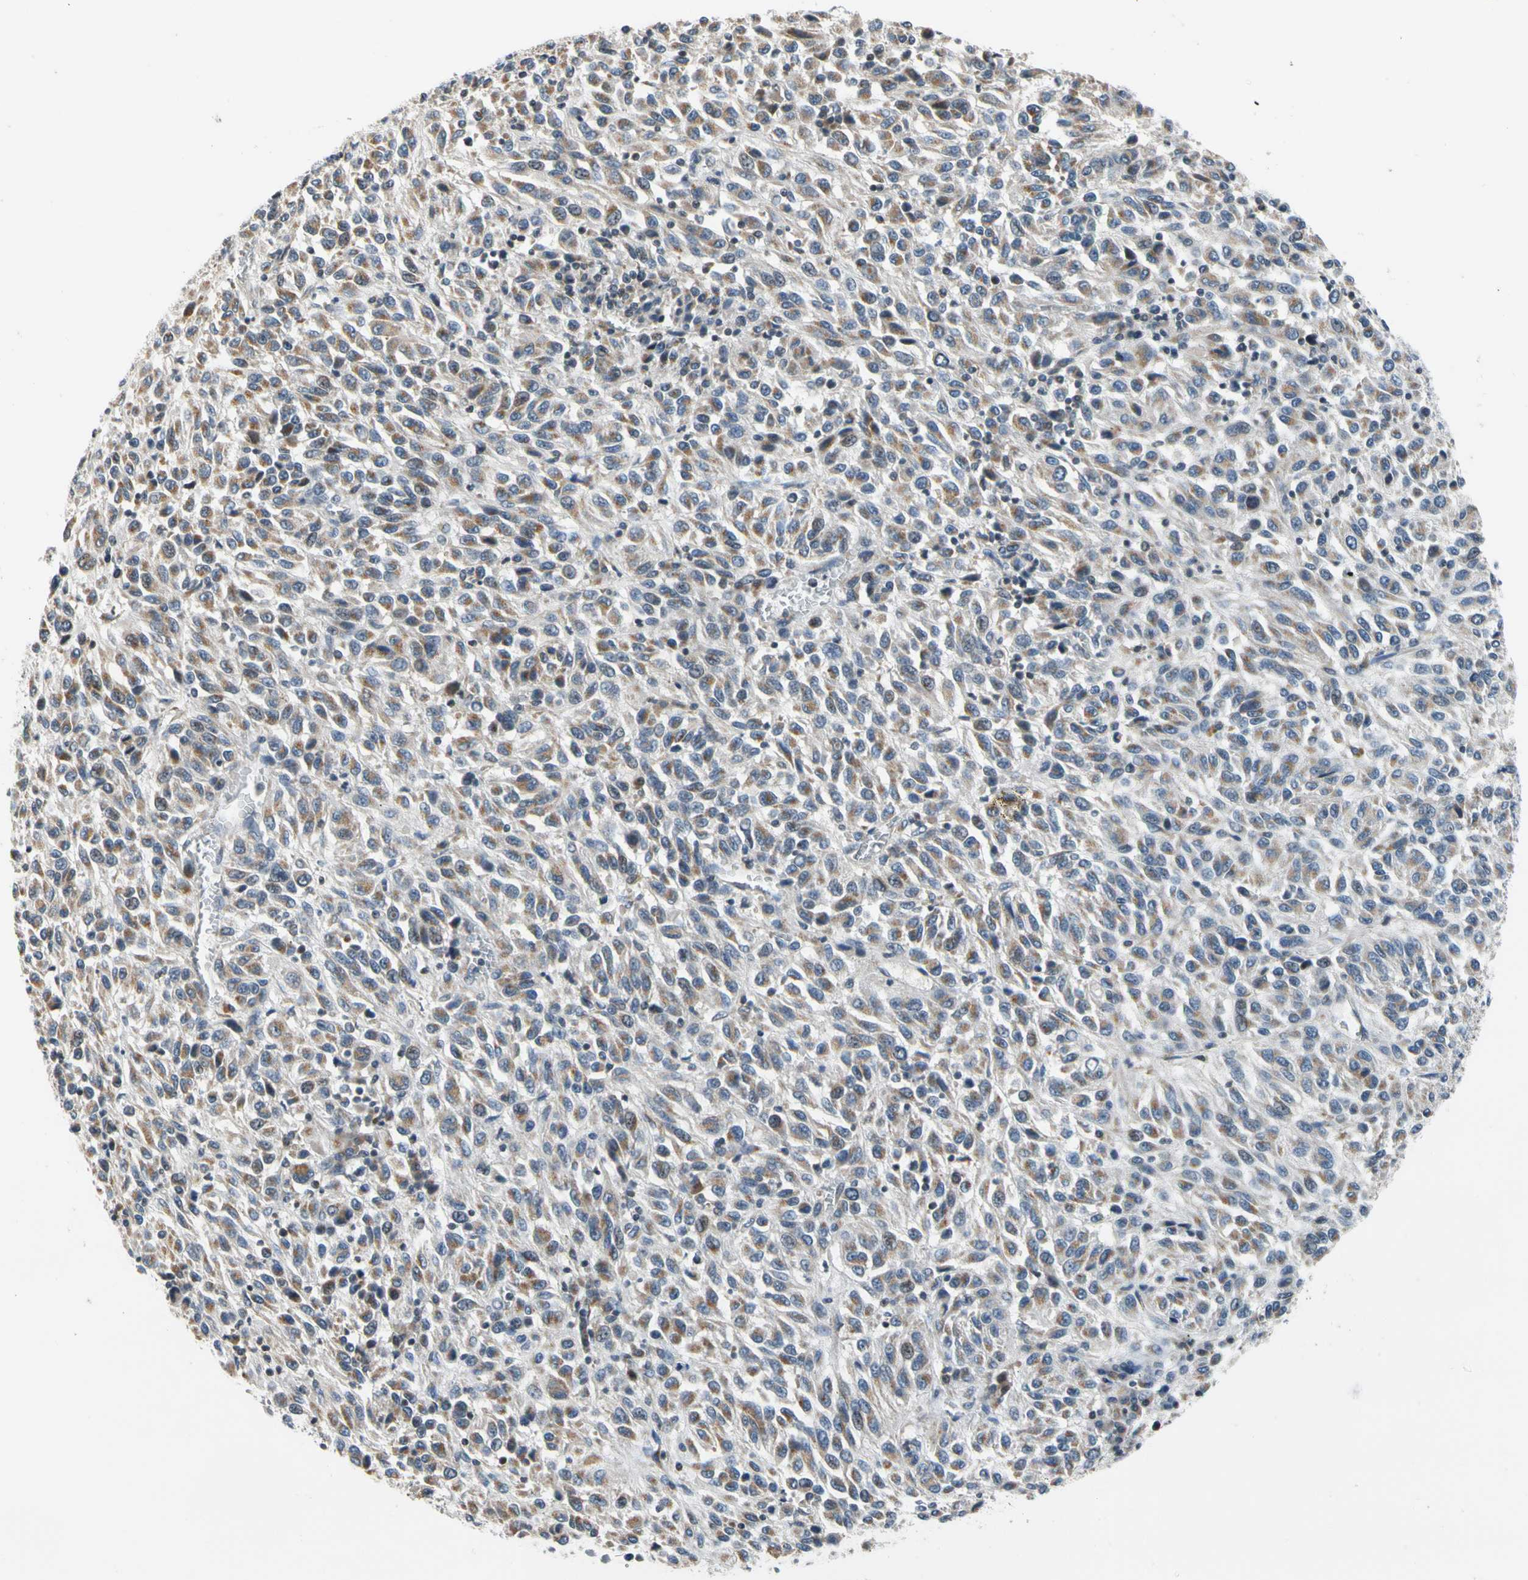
{"staining": {"intensity": "weak", "quantity": "25%-75%", "location": "cytoplasmic/membranous"}, "tissue": "melanoma", "cell_type": "Tumor cells", "image_type": "cancer", "snomed": [{"axis": "morphology", "description": "Malignant melanoma, Metastatic site"}, {"axis": "topography", "description": "Lung"}], "caption": "Brown immunohistochemical staining in human malignant melanoma (metastatic site) displays weak cytoplasmic/membranous positivity in approximately 25%-75% of tumor cells.", "gene": "SOX30", "patient": {"sex": "male", "age": 64}}